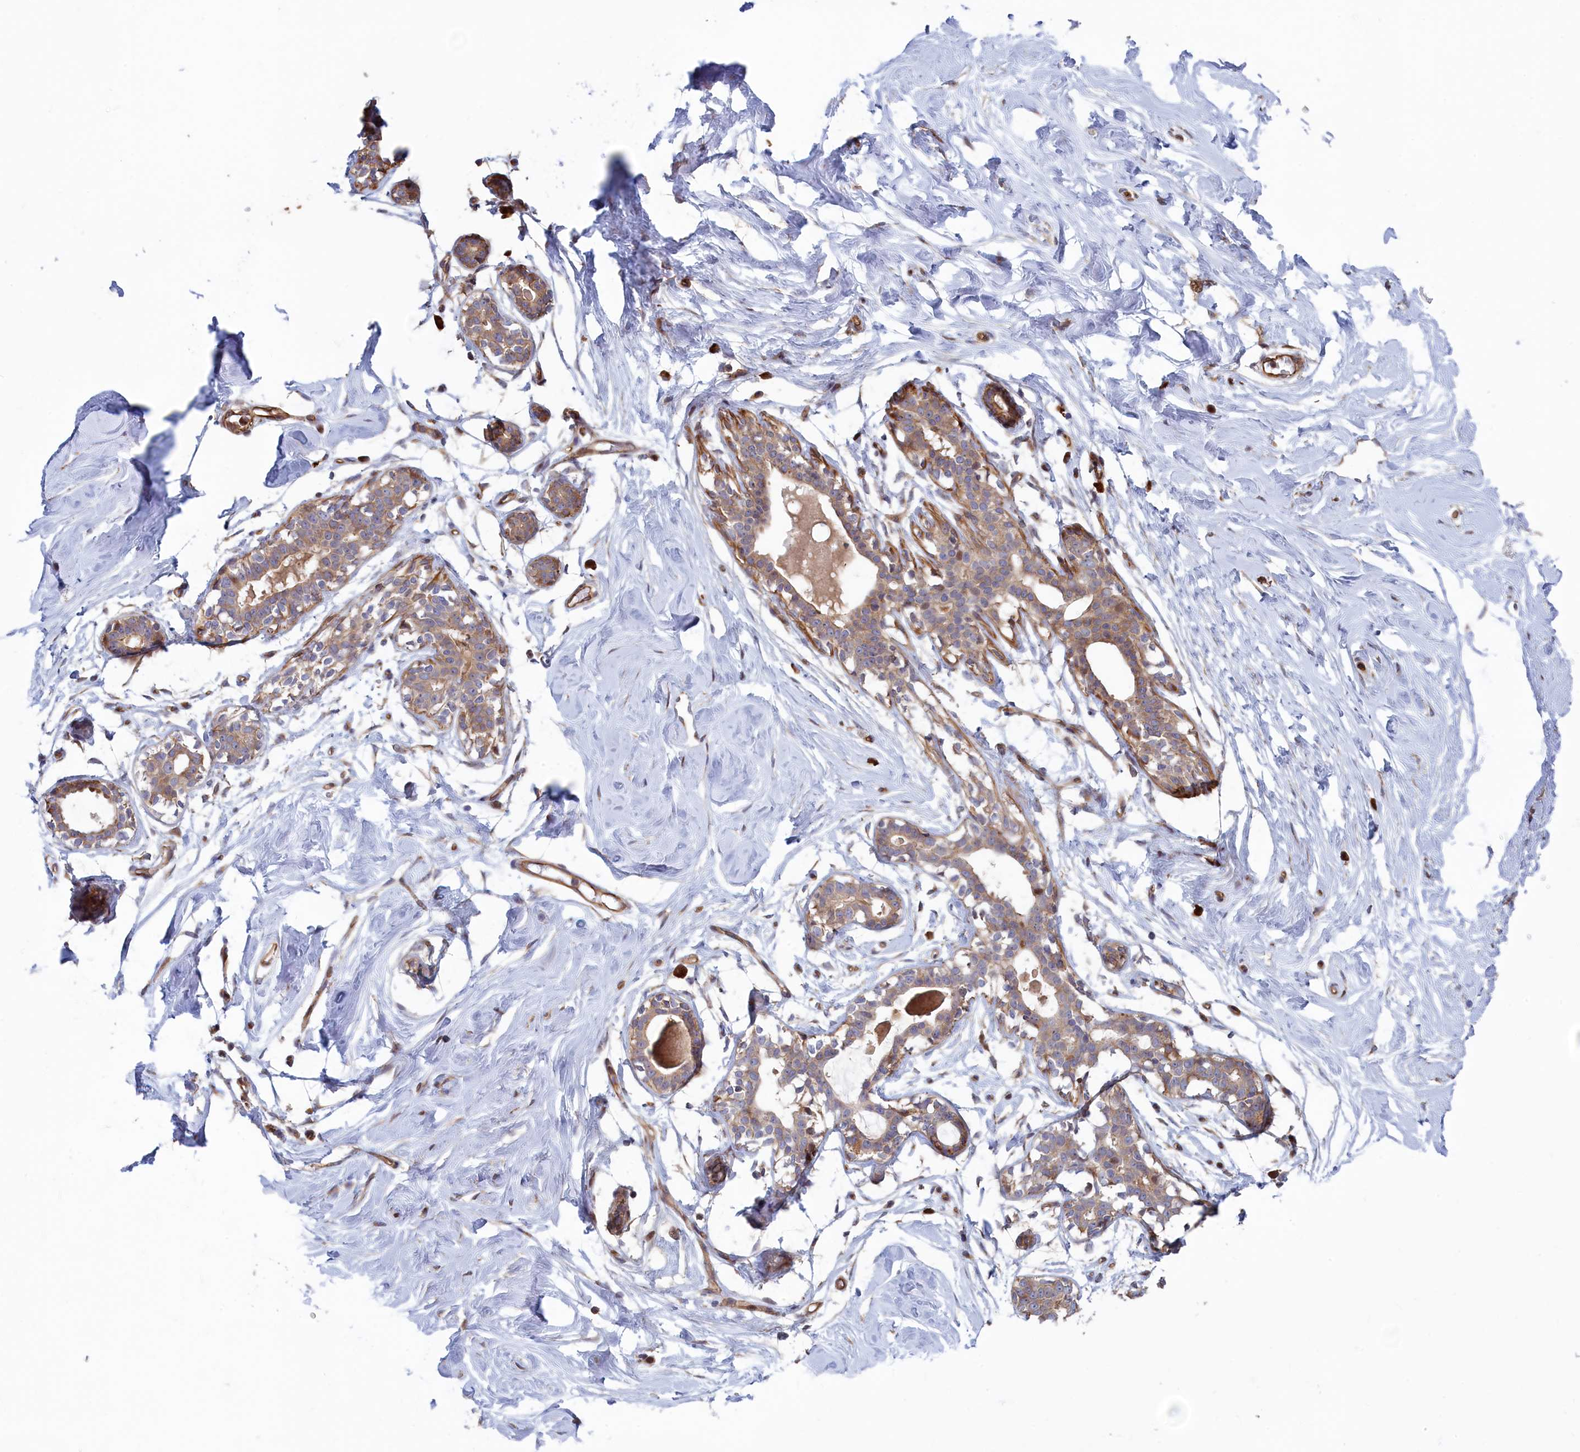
{"staining": {"intensity": "negative", "quantity": "none", "location": "none"}, "tissue": "breast", "cell_type": "Adipocytes", "image_type": "normal", "snomed": [{"axis": "morphology", "description": "Normal tissue, NOS"}, {"axis": "morphology", "description": "Adenoma, NOS"}, {"axis": "topography", "description": "Breast"}], "caption": "DAB (3,3'-diaminobenzidine) immunohistochemical staining of benign human breast displays no significant staining in adipocytes.", "gene": "RILPL1", "patient": {"sex": "female", "age": 23}}